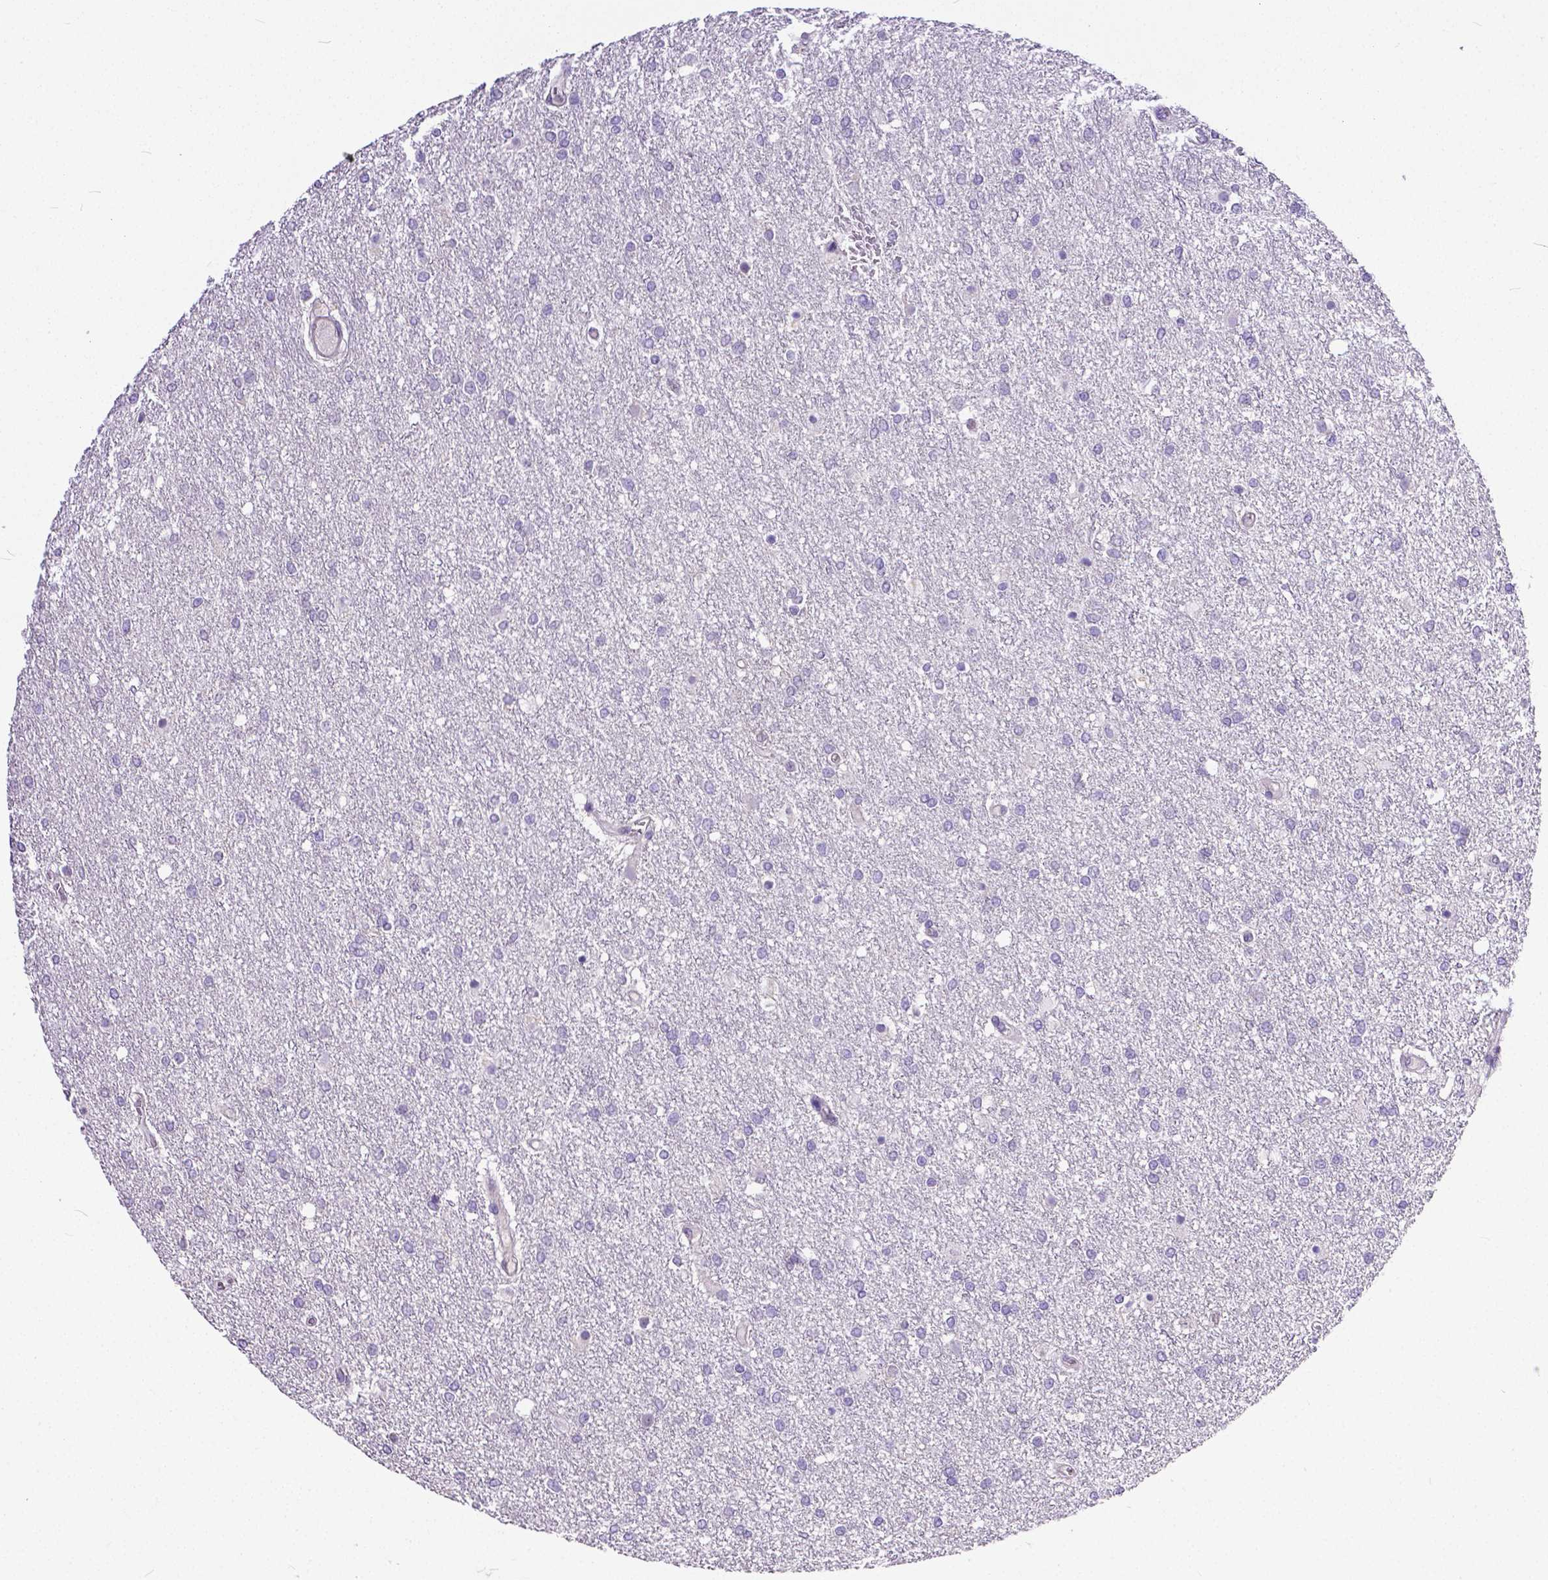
{"staining": {"intensity": "negative", "quantity": "none", "location": "none"}, "tissue": "glioma", "cell_type": "Tumor cells", "image_type": "cancer", "snomed": [{"axis": "morphology", "description": "Glioma, malignant, High grade"}, {"axis": "topography", "description": "Brain"}], "caption": "Protein analysis of malignant glioma (high-grade) exhibits no significant staining in tumor cells.", "gene": "MCL1", "patient": {"sex": "female", "age": 61}}